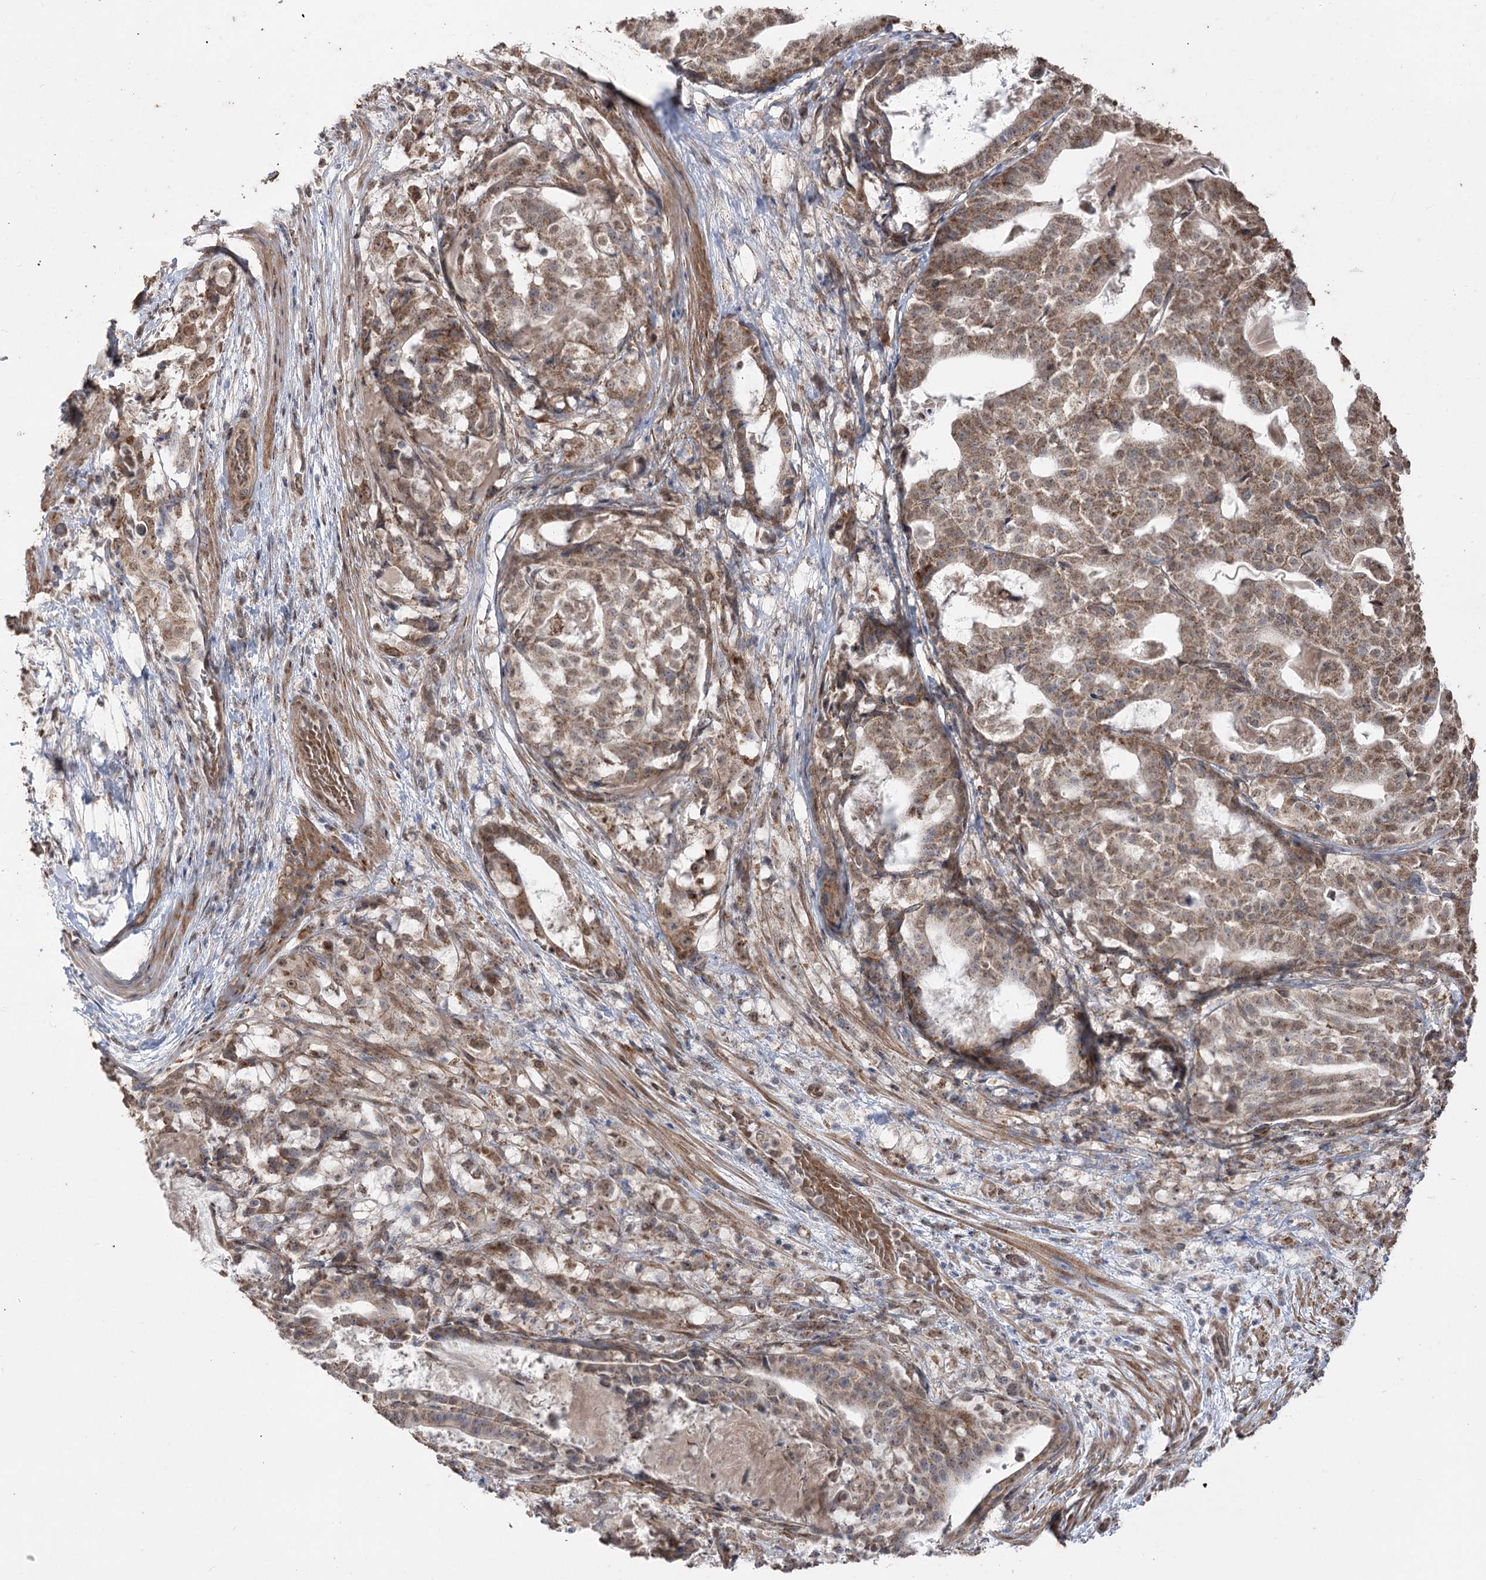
{"staining": {"intensity": "moderate", "quantity": ">75%", "location": "cytoplasmic/membranous"}, "tissue": "stomach cancer", "cell_type": "Tumor cells", "image_type": "cancer", "snomed": [{"axis": "morphology", "description": "Adenocarcinoma, NOS"}, {"axis": "topography", "description": "Stomach"}], "caption": "Adenocarcinoma (stomach) tissue displays moderate cytoplasmic/membranous expression in approximately >75% of tumor cells, visualized by immunohistochemistry.", "gene": "ZSCAN23", "patient": {"sex": "male", "age": 48}}